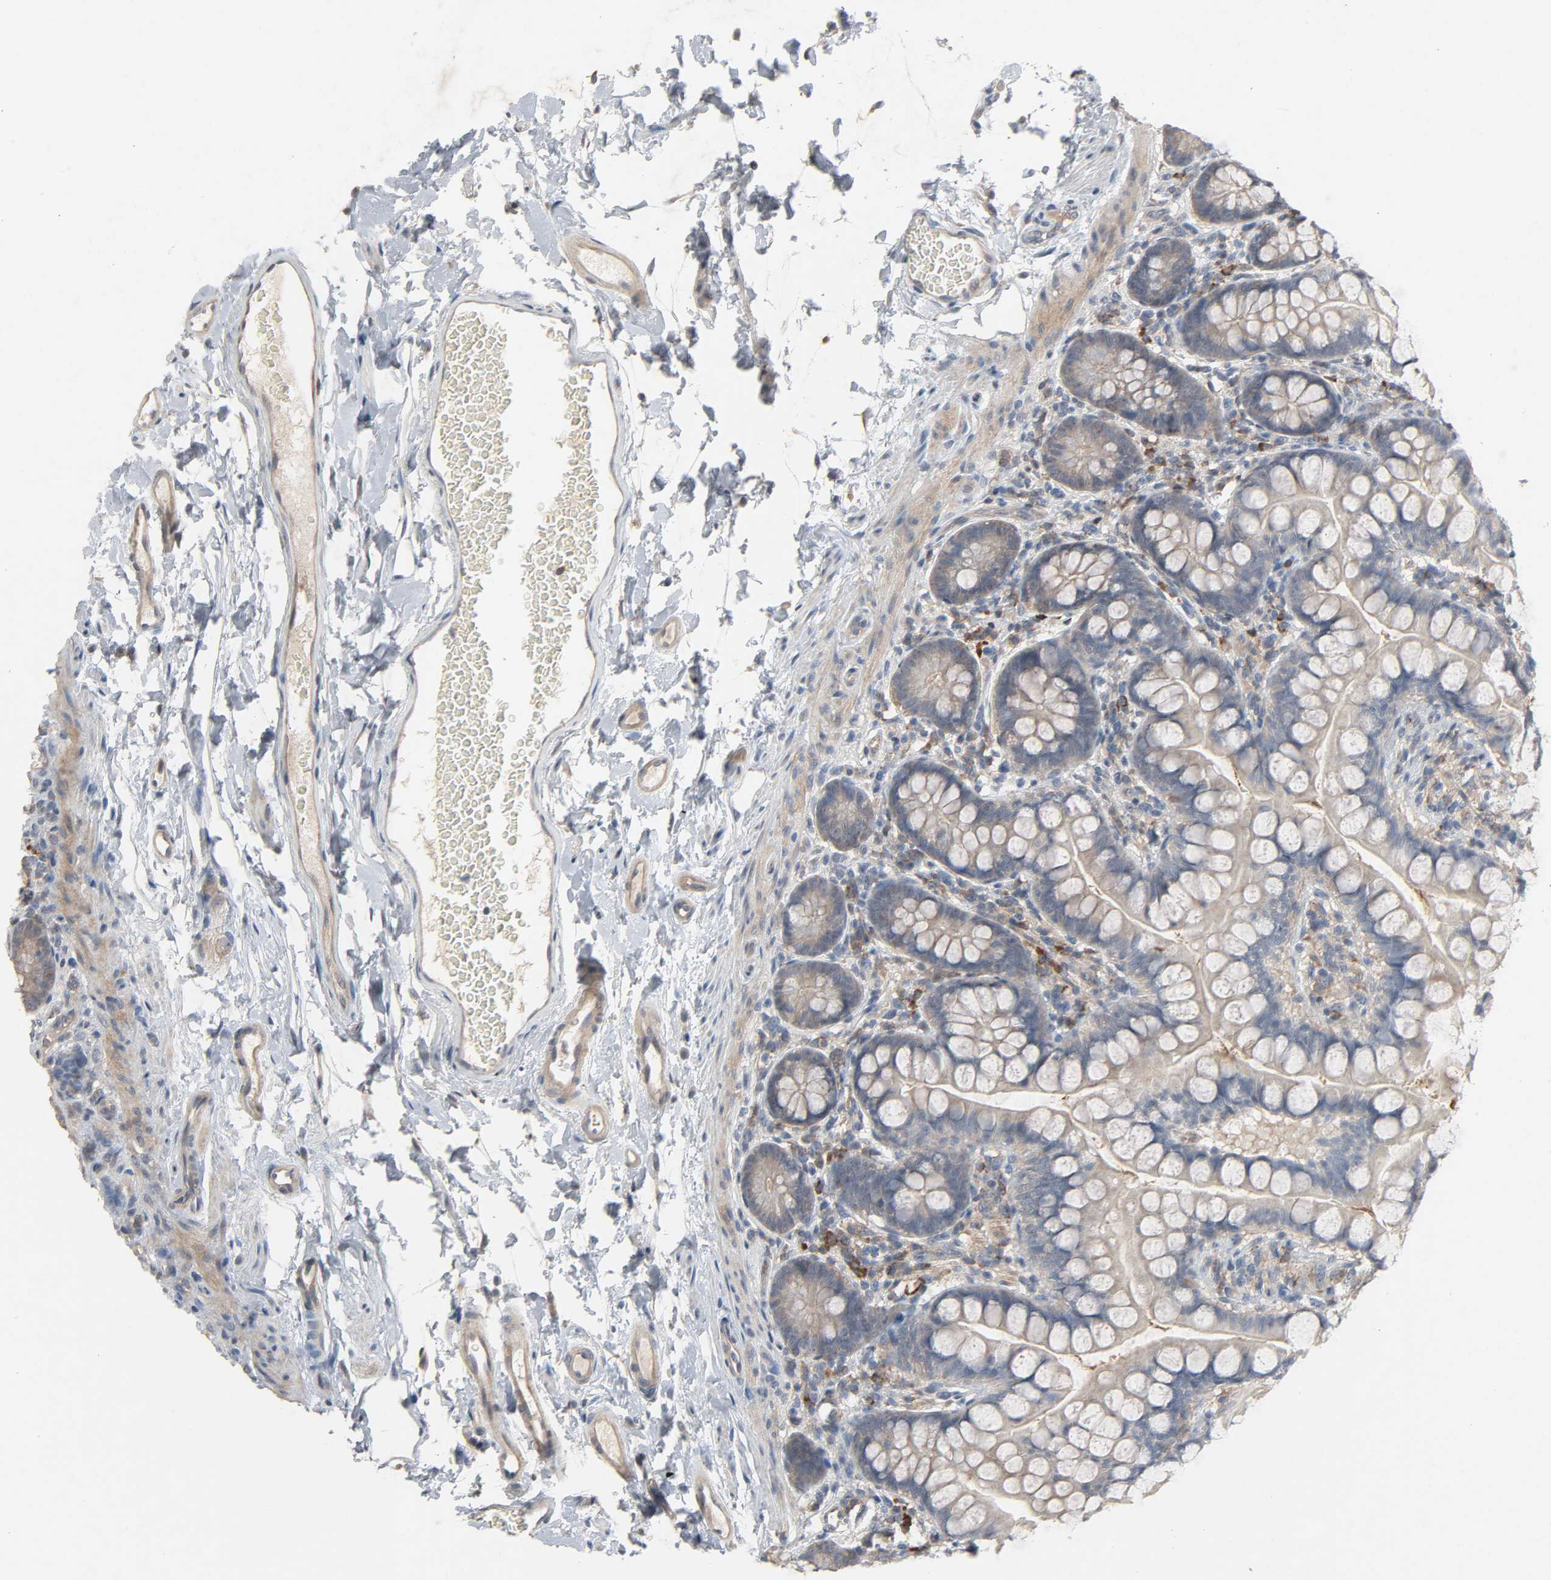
{"staining": {"intensity": "weak", "quantity": "<25%", "location": "cytoplasmic/membranous"}, "tissue": "small intestine", "cell_type": "Glandular cells", "image_type": "normal", "snomed": [{"axis": "morphology", "description": "Normal tissue, NOS"}, {"axis": "topography", "description": "Small intestine"}], "caption": "Small intestine stained for a protein using immunohistochemistry (IHC) reveals no positivity glandular cells.", "gene": "CD4", "patient": {"sex": "female", "age": 58}}